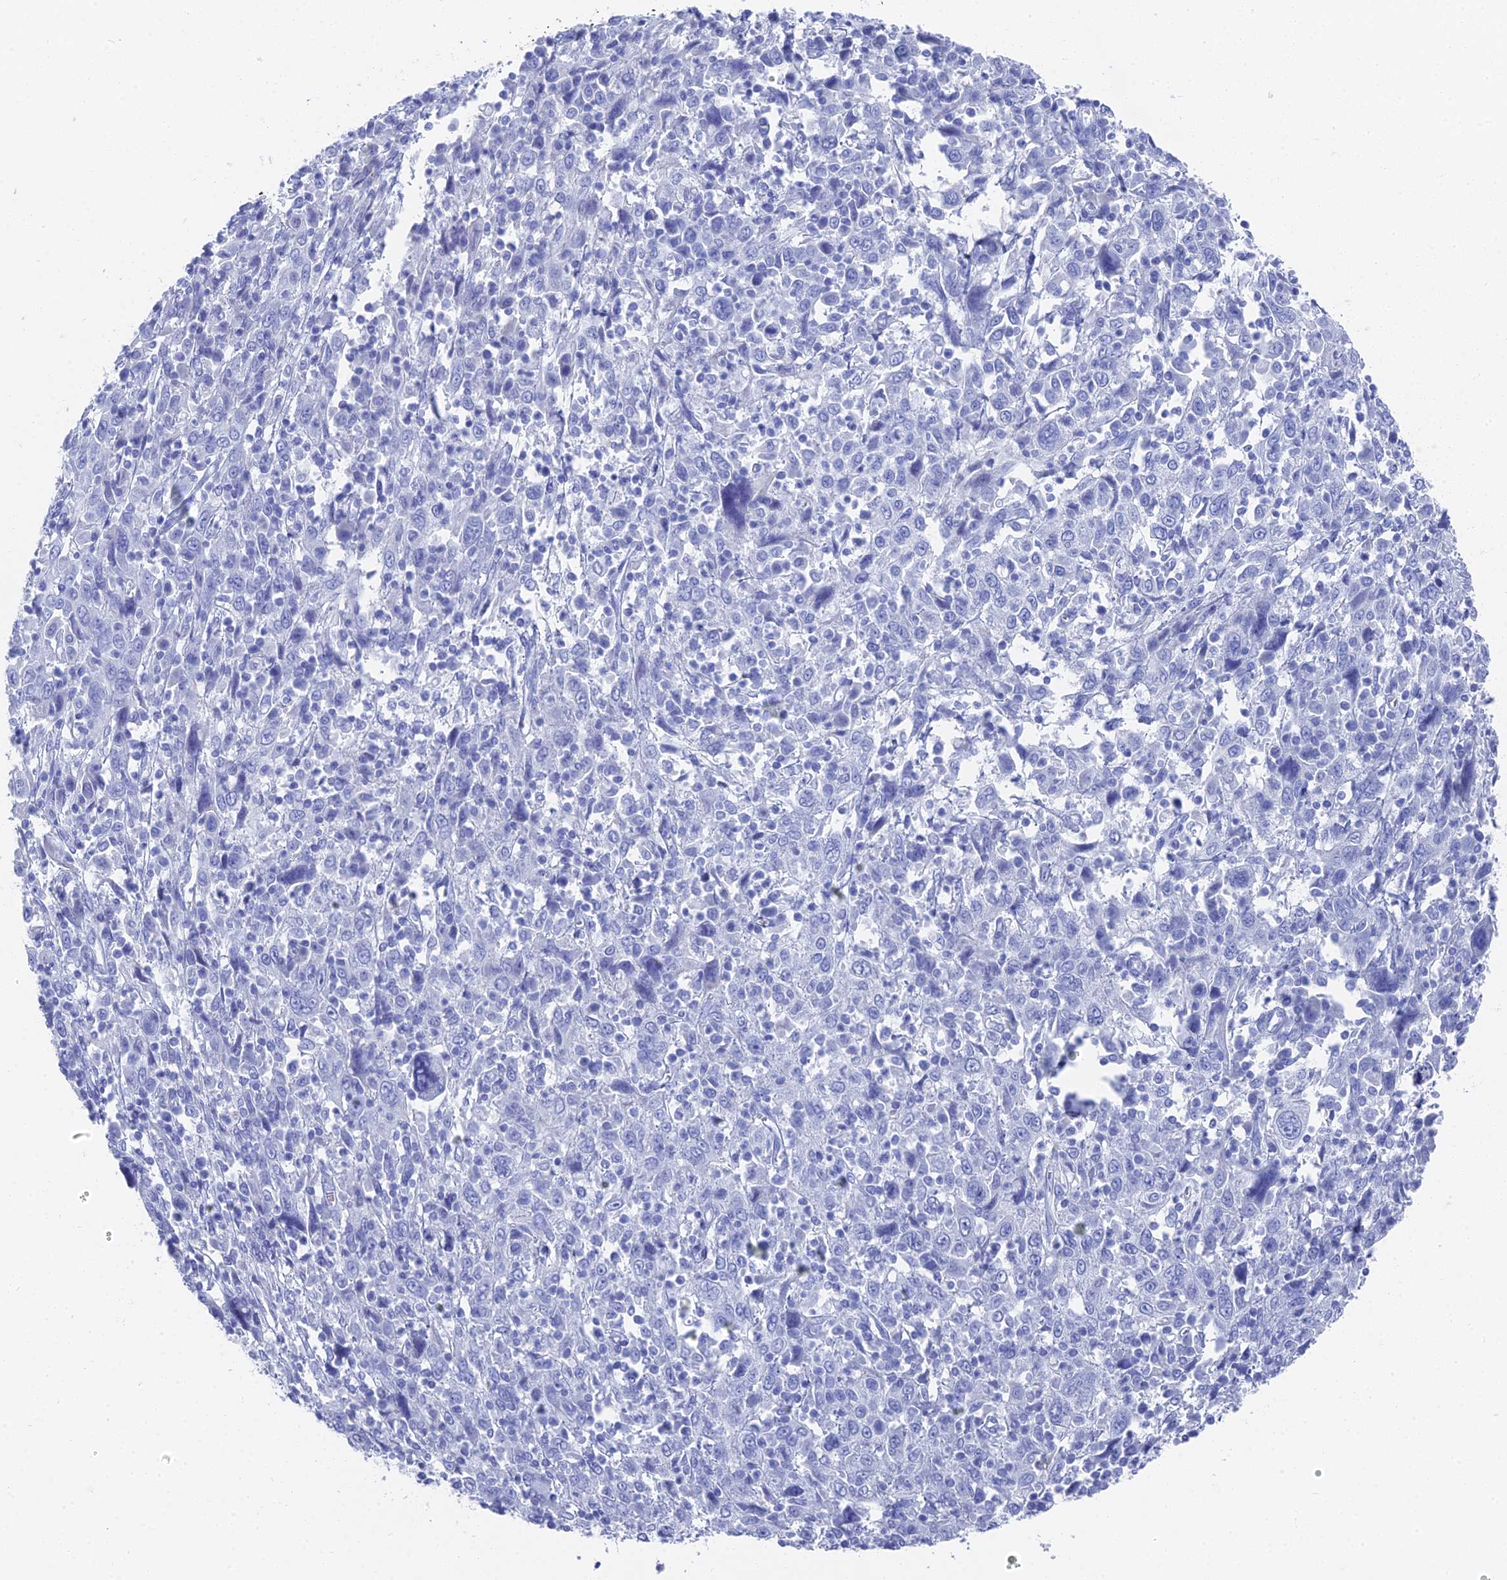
{"staining": {"intensity": "negative", "quantity": "none", "location": "none"}, "tissue": "cervical cancer", "cell_type": "Tumor cells", "image_type": "cancer", "snomed": [{"axis": "morphology", "description": "Squamous cell carcinoma, NOS"}, {"axis": "topography", "description": "Cervix"}], "caption": "Cervical squamous cell carcinoma was stained to show a protein in brown. There is no significant staining in tumor cells.", "gene": "ENPP3", "patient": {"sex": "female", "age": 46}}